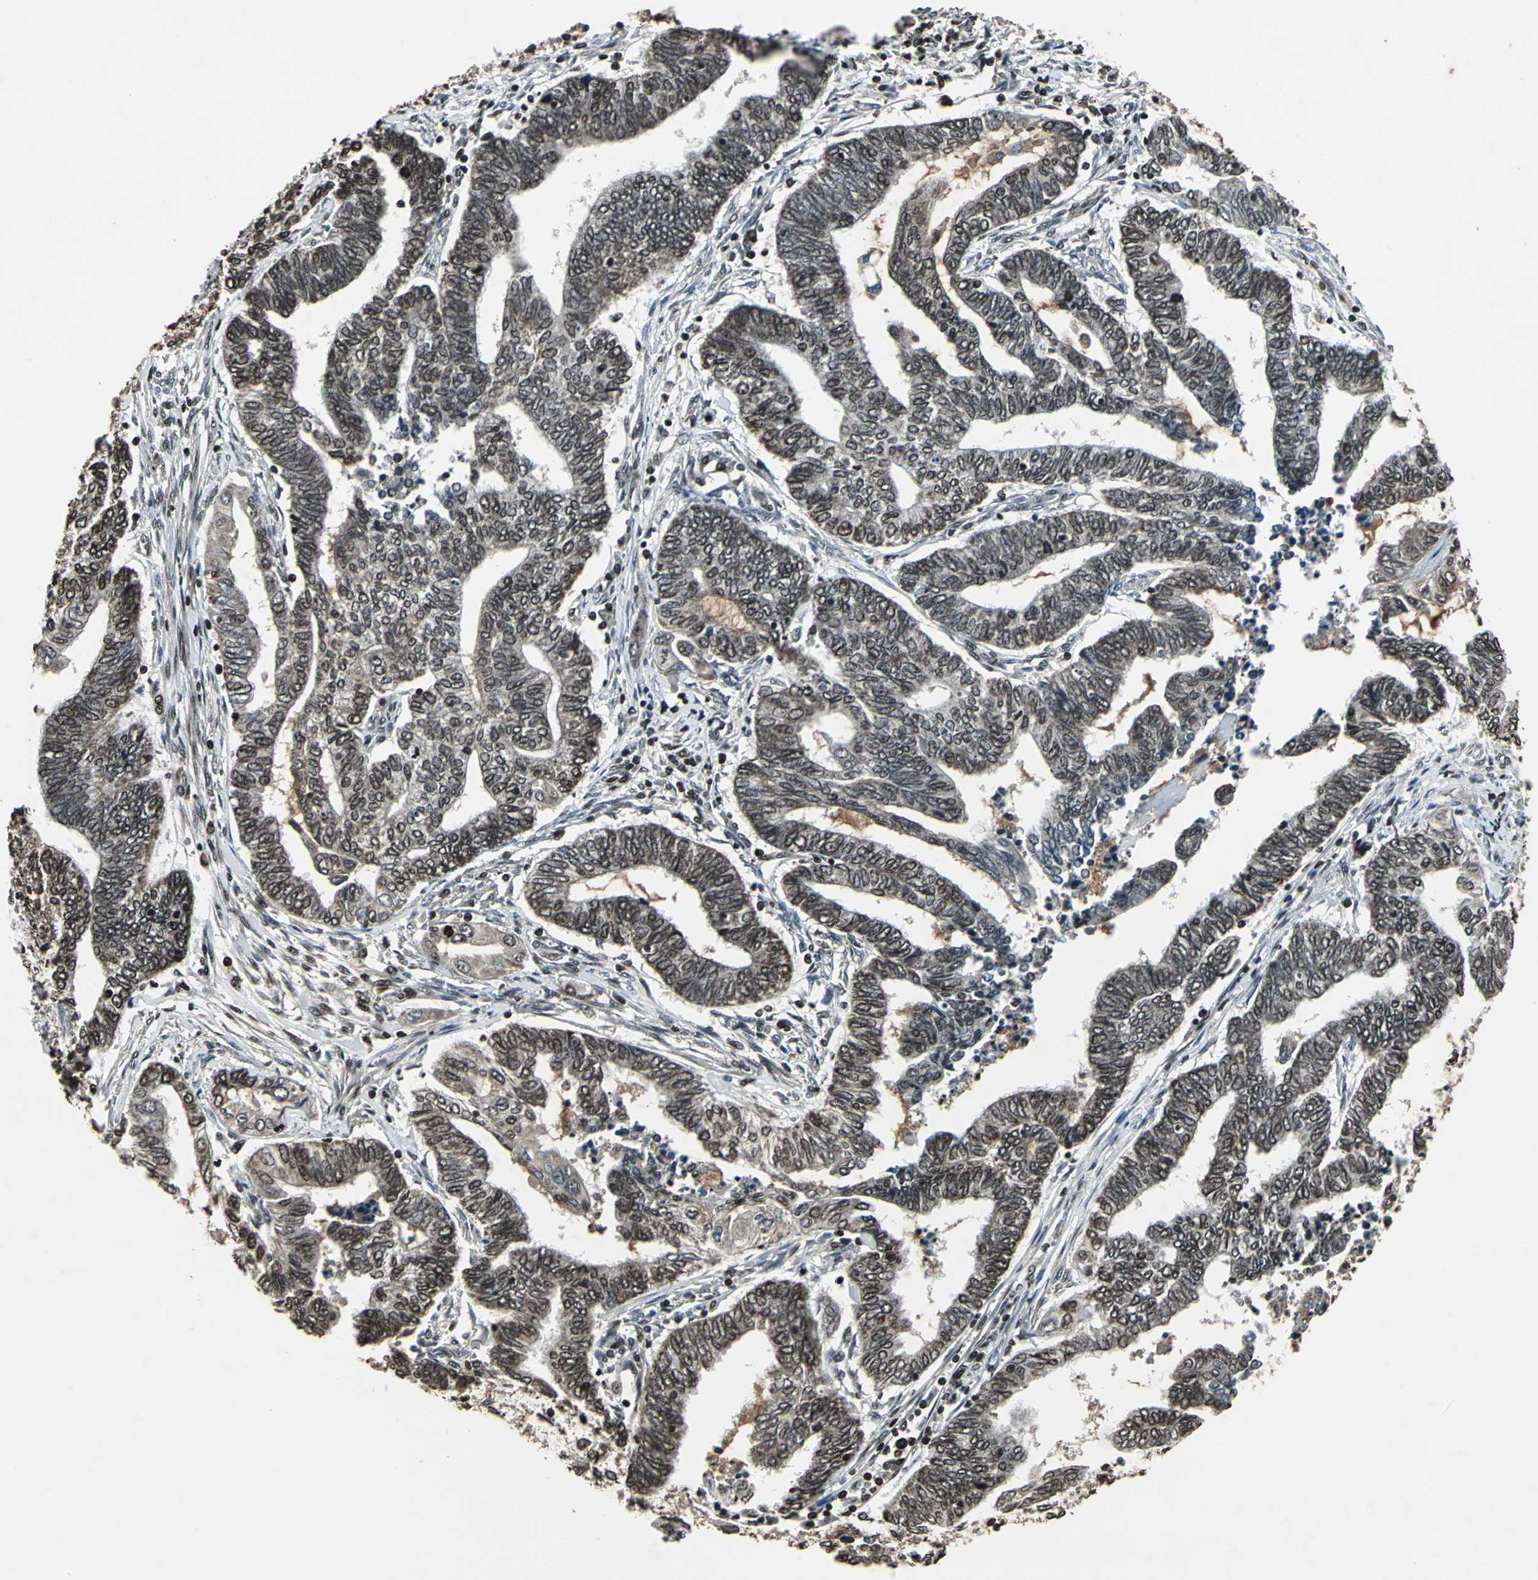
{"staining": {"intensity": "strong", "quantity": ">75%", "location": "cytoplasmic/membranous,nuclear"}, "tissue": "endometrial cancer", "cell_type": "Tumor cells", "image_type": "cancer", "snomed": [{"axis": "morphology", "description": "Adenocarcinoma, NOS"}, {"axis": "topography", "description": "Uterus"}, {"axis": "topography", "description": "Endometrium"}], "caption": "Immunohistochemistry staining of endometrial cancer, which displays high levels of strong cytoplasmic/membranous and nuclear expression in approximately >75% of tumor cells indicating strong cytoplasmic/membranous and nuclear protein staining. The staining was performed using DAB (3,3'-diaminobenzidine) (brown) for protein detection and nuclei were counterstained in hematoxylin (blue).", "gene": "AHR", "patient": {"sex": "female", "age": 70}}